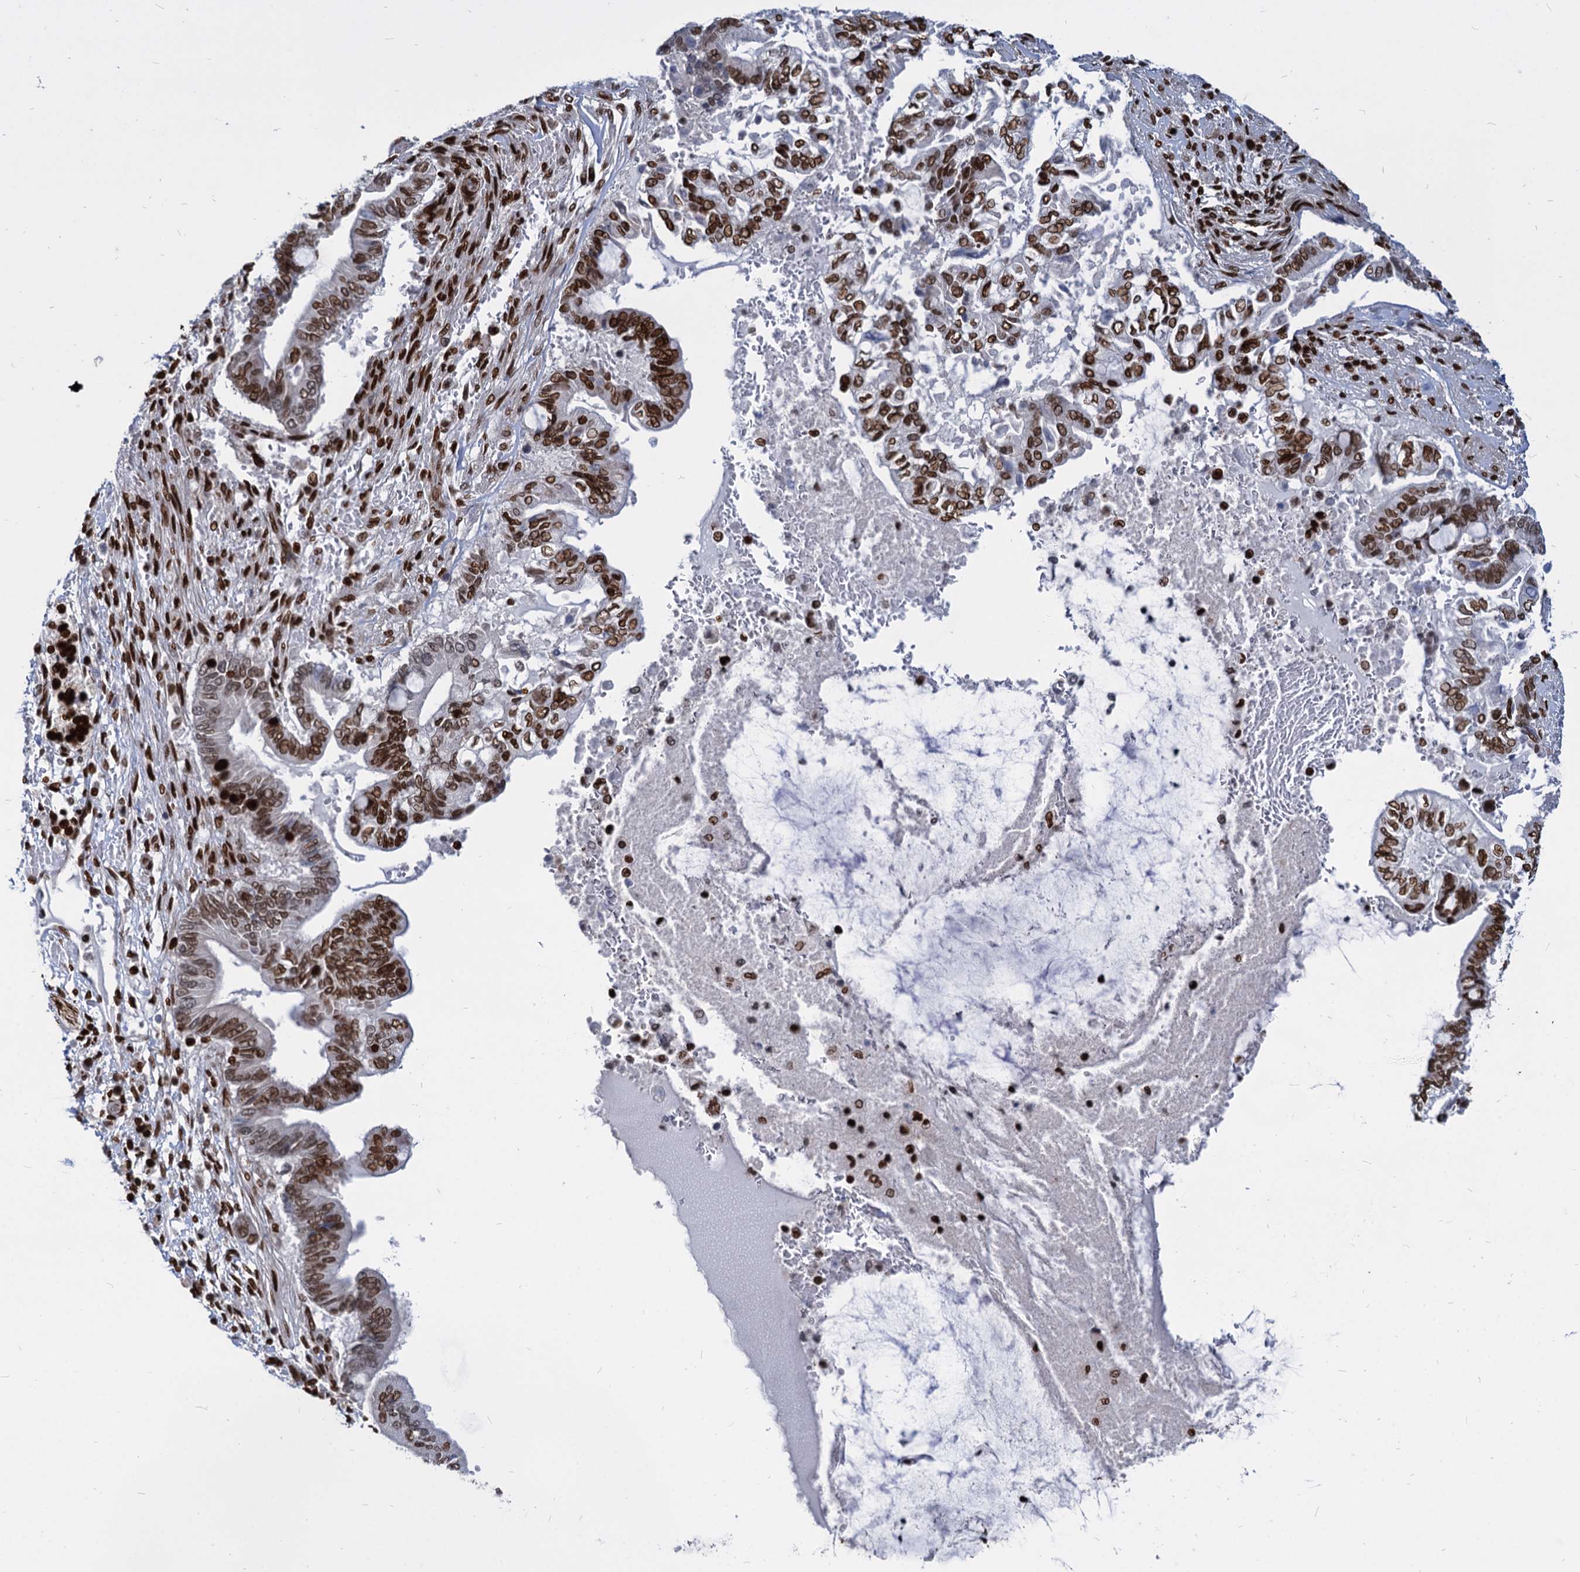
{"staining": {"intensity": "strong", "quantity": ">75%", "location": "nuclear"}, "tissue": "pancreatic cancer", "cell_type": "Tumor cells", "image_type": "cancer", "snomed": [{"axis": "morphology", "description": "Adenocarcinoma, NOS"}, {"axis": "topography", "description": "Pancreas"}], "caption": "High-magnification brightfield microscopy of pancreatic cancer stained with DAB (3,3'-diaminobenzidine) (brown) and counterstained with hematoxylin (blue). tumor cells exhibit strong nuclear staining is identified in approximately>75% of cells.", "gene": "MECP2", "patient": {"sex": "male", "age": 68}}